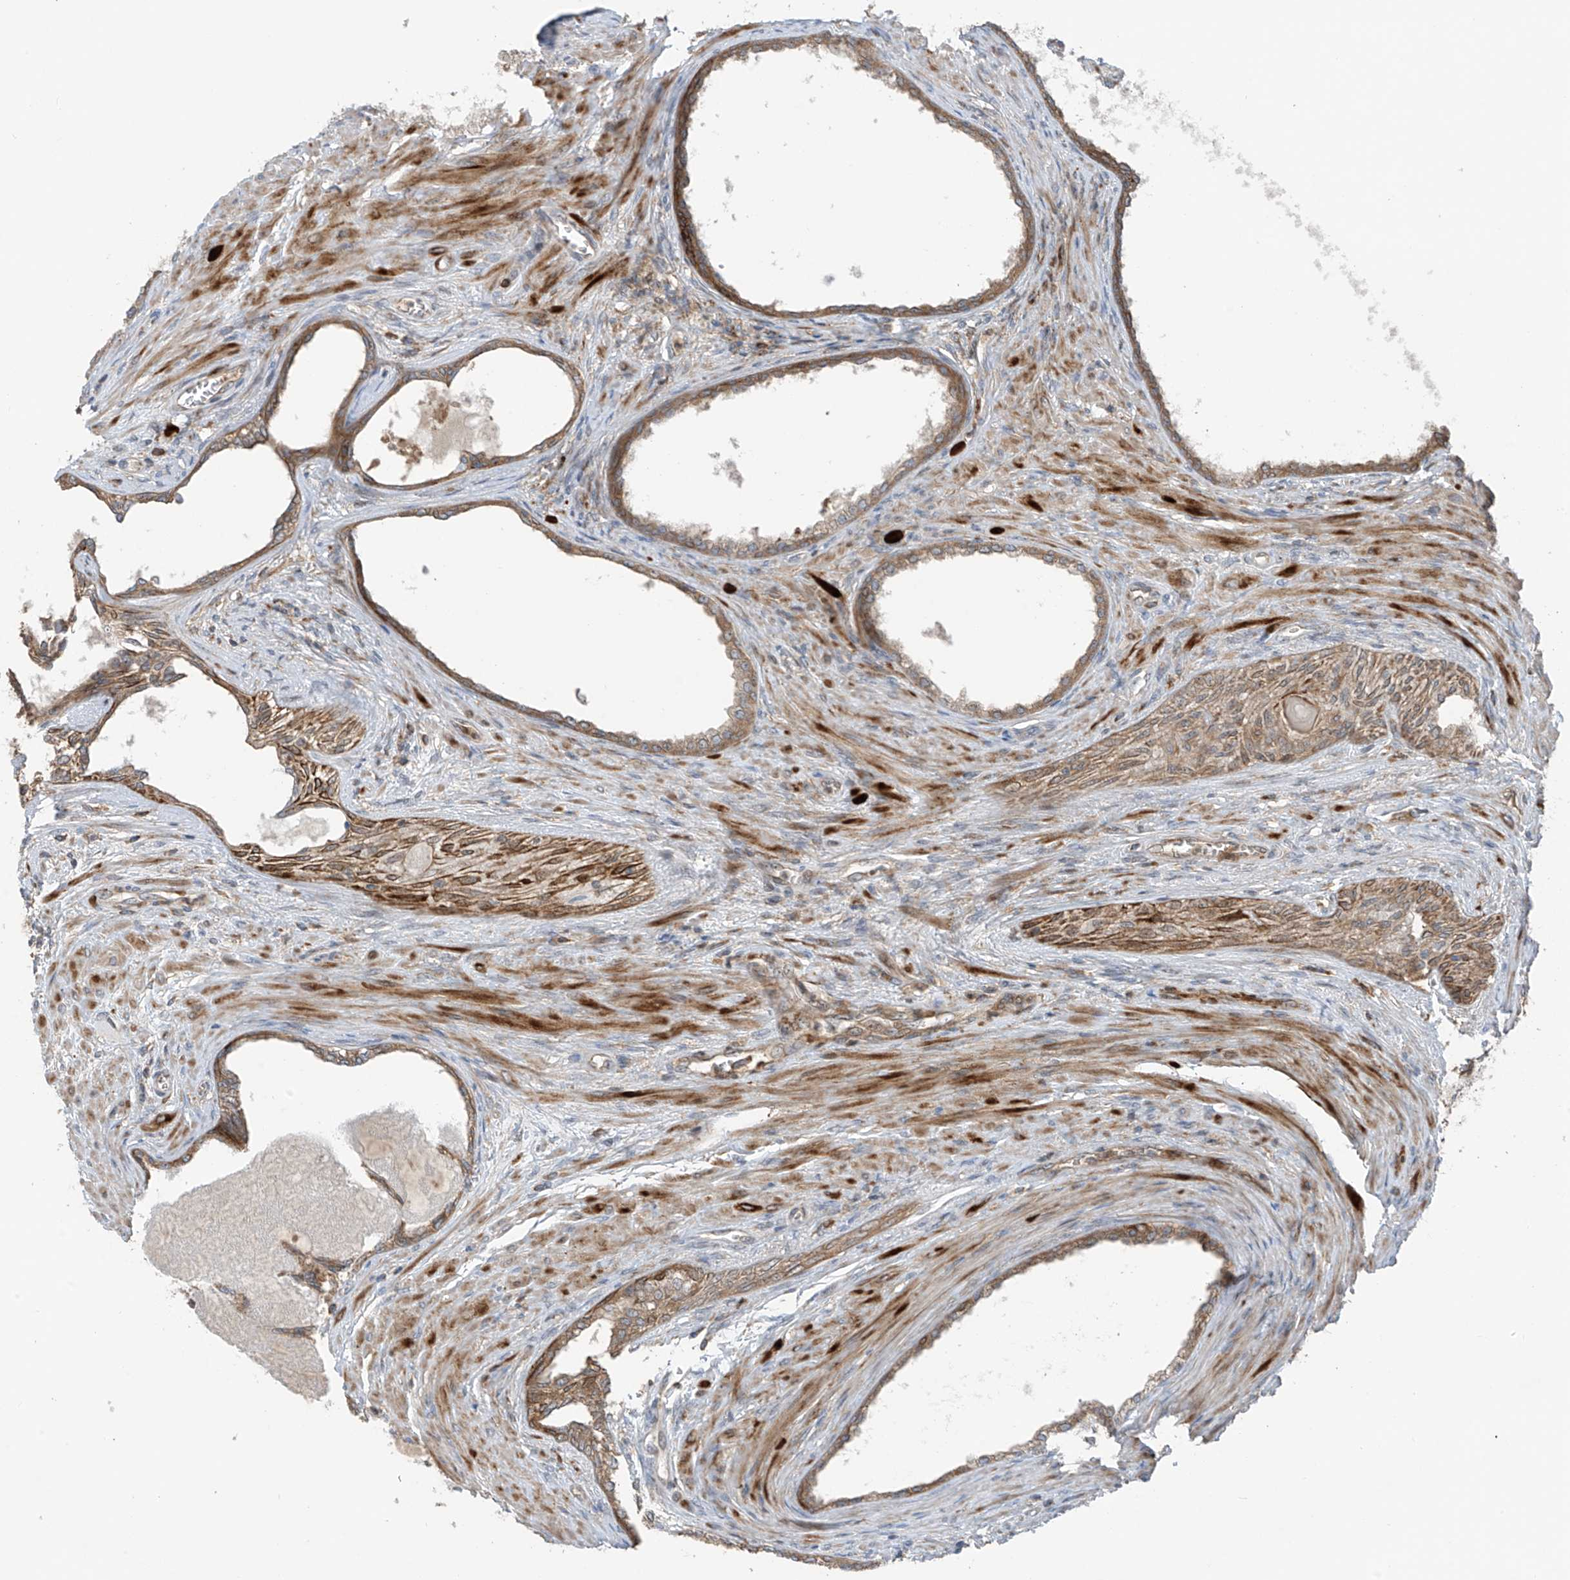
{"staining": {"intensity": "moderate", "quantity": ">75%", "location": "cytoplasmic/membranous"}, "tissue": "prostate cancer", "cell_type": "Tumor cells", "image_type": "cancer", "snomed": [{"axis": "morphology", "description": "Normal tissue, NOS"}, {"axis": "morphology", "description": "Adenocarcinoma, Low grade"}, {"axis": "topography", "description": "Prostate"}, {"axis": "topography", "description": "Peripheral nerve tissue"}], "caption": "Immunohistochemistry staining of prostate cancer, which shows medium levels of moderate cytoplasmic/membranous staining in approximately >75% of tumor cells indicating moderate cytoplasmic/membranous protein positivity. The staining was performed using DAB (3,3'-diaminobenzidine) (brown) for protein detection and nuclei were counterstained in hematoxylin (blue).", "gene": "SAMD3", "patient": {"sex": "male", "age": 71}}